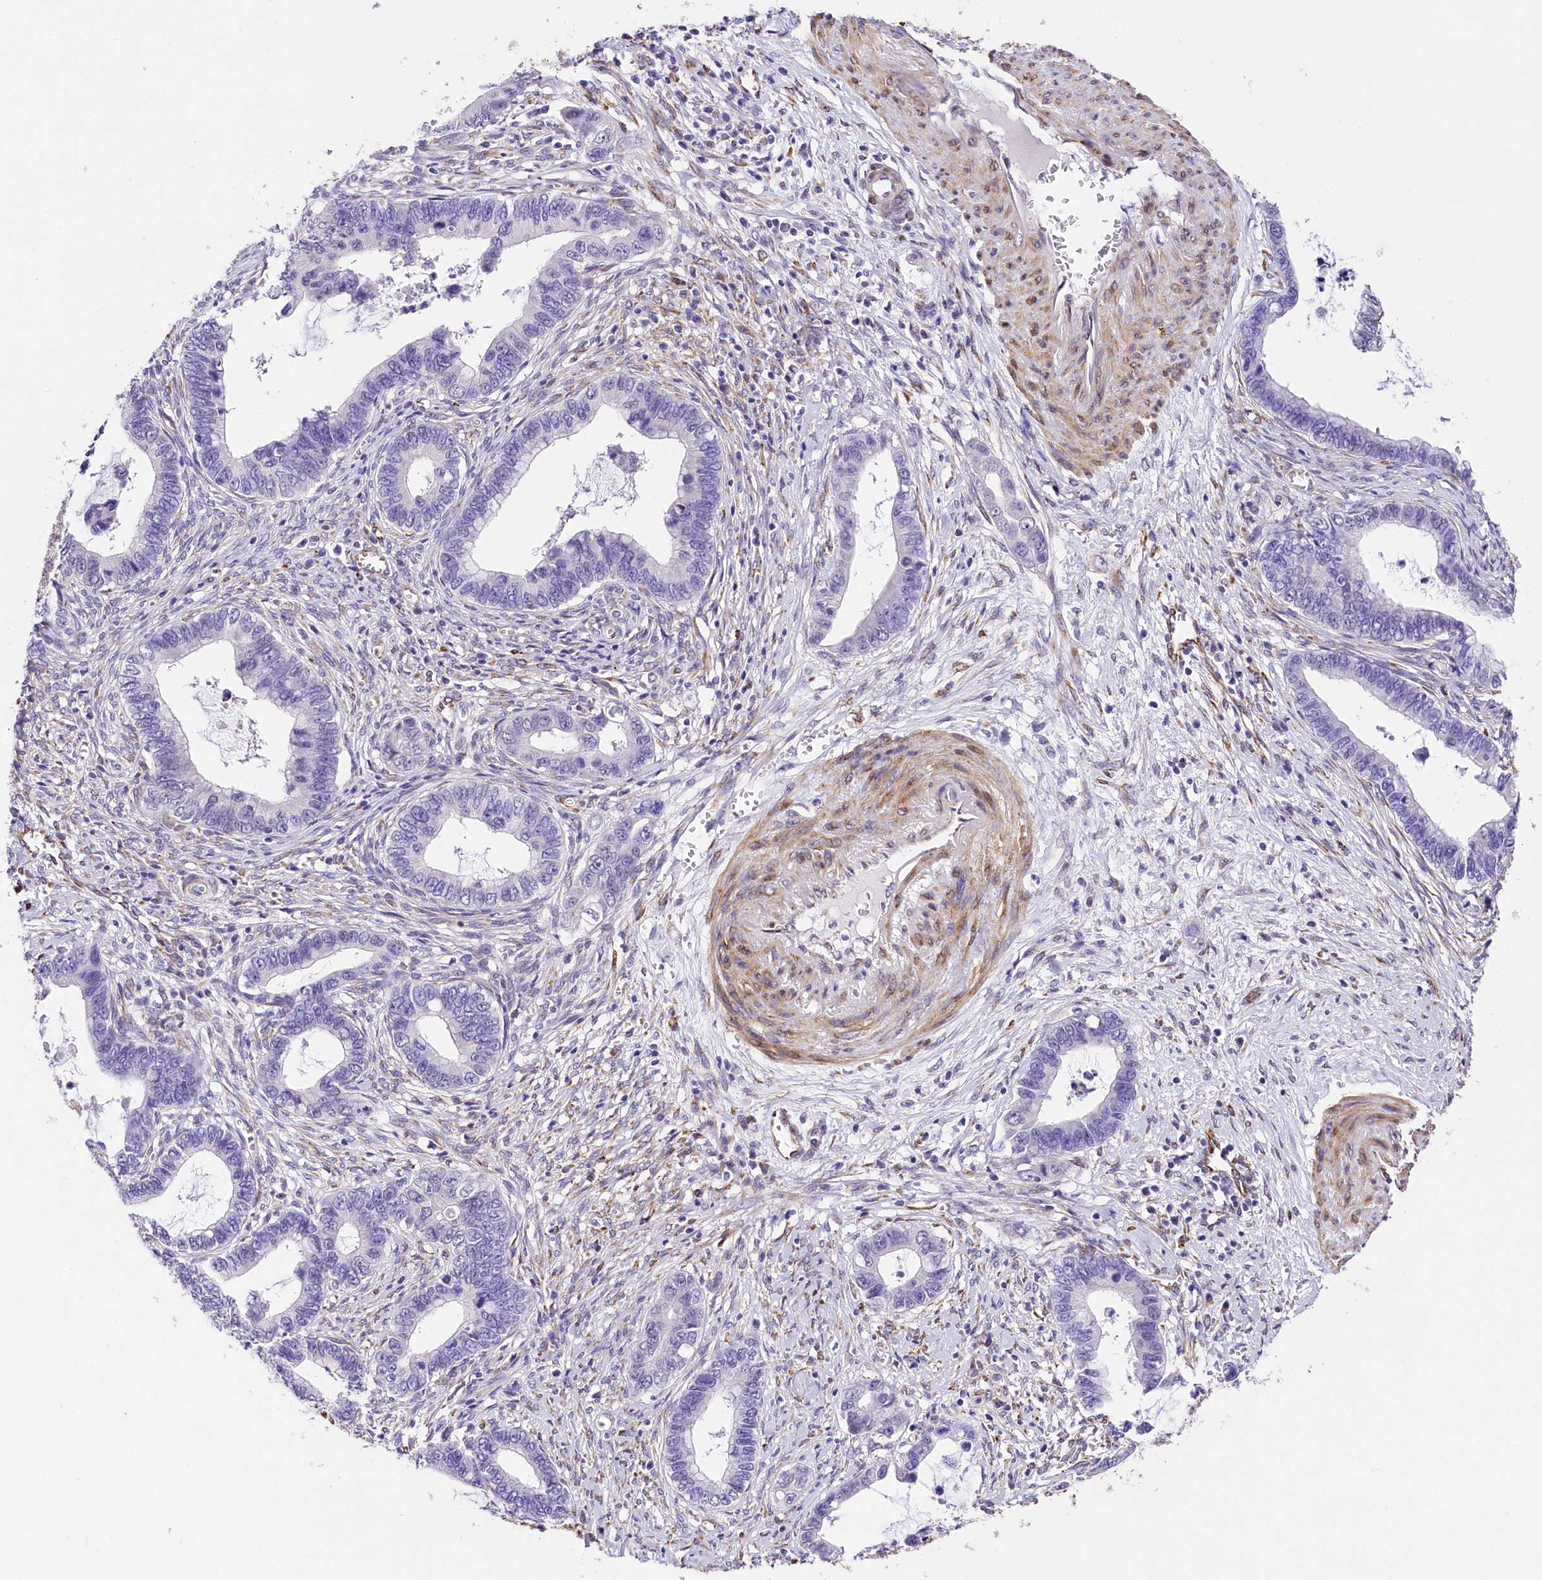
{"staining": {"intensity": "negative", "quantity": "none", "location": "none"}, "tissue": "cervical cancer", "cell_type": "Tumor cells", "image_type": "cancer", "snomed": [{"axis": "morphology", "description": "Adenocarcinoma, NOS"}, {"axis": "topography", "description": "Cervix"}], "caption": "Tumor cells show no significant expression in cervical cancer (adenocarcinoma).", "gene": "ITGA1", "patient": {"sex": "female", "age": 44}}